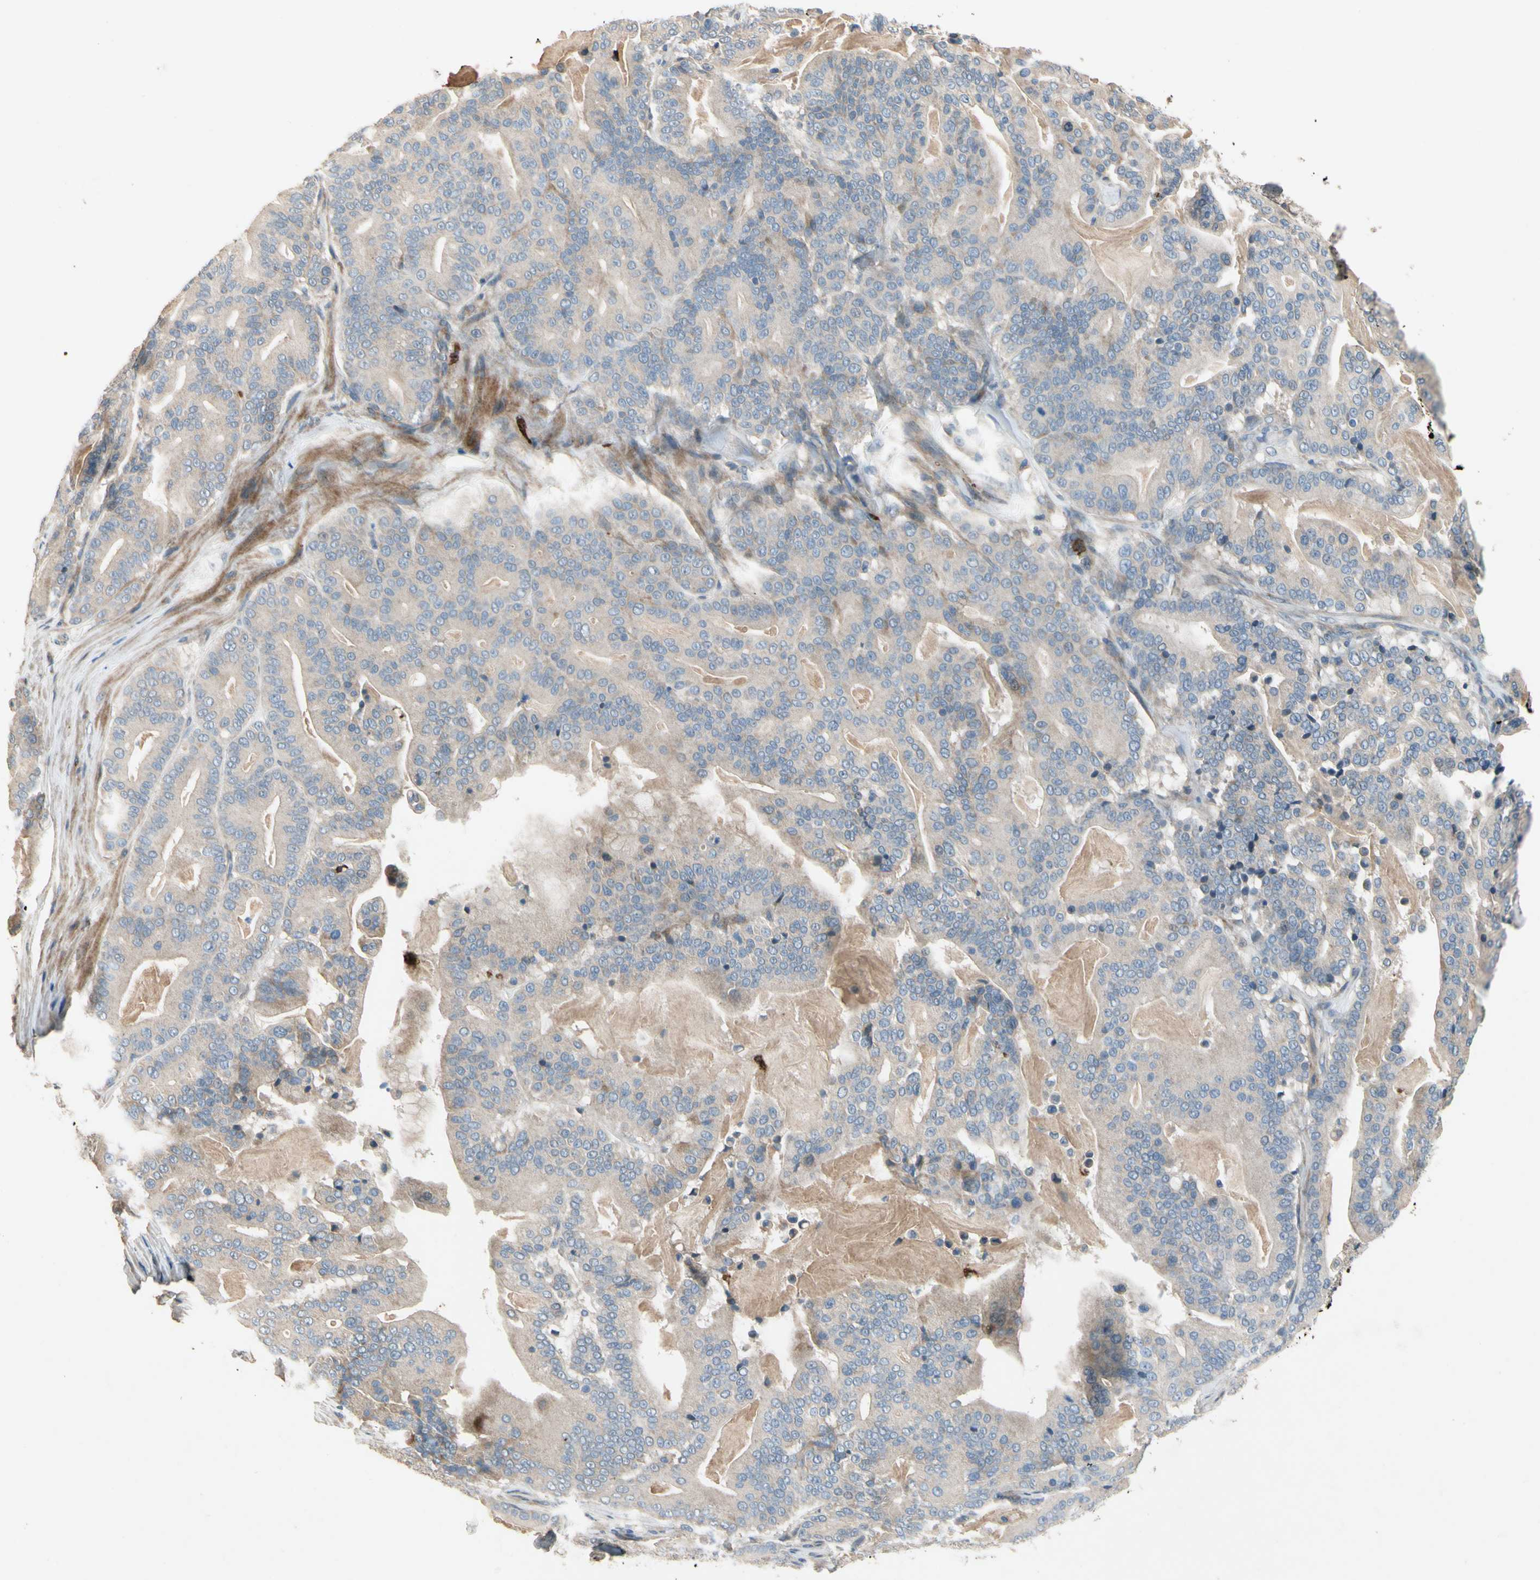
{"staining": {"intensity": "weak", "quantity": "25%-75%", "location": "cytoplasmic/membranous"}, "tissue": "pancreatic cancer", "cell_type": "Tumor cells", "image_type": "cancer", "snomed": [{"axis": "morphology", "description": "Adenocarcinoma, NOS"}, {"axis": "topography", "description": "Pancreas"}], "caption": "Weak cytoplasmic/membranous protein staining is present in about 25%-75% of tumor cells in pancreatic cancer (adenocarcinoma).", "gene": "SIGLEC5", "patient": {"sex": "male", "age": 63}}